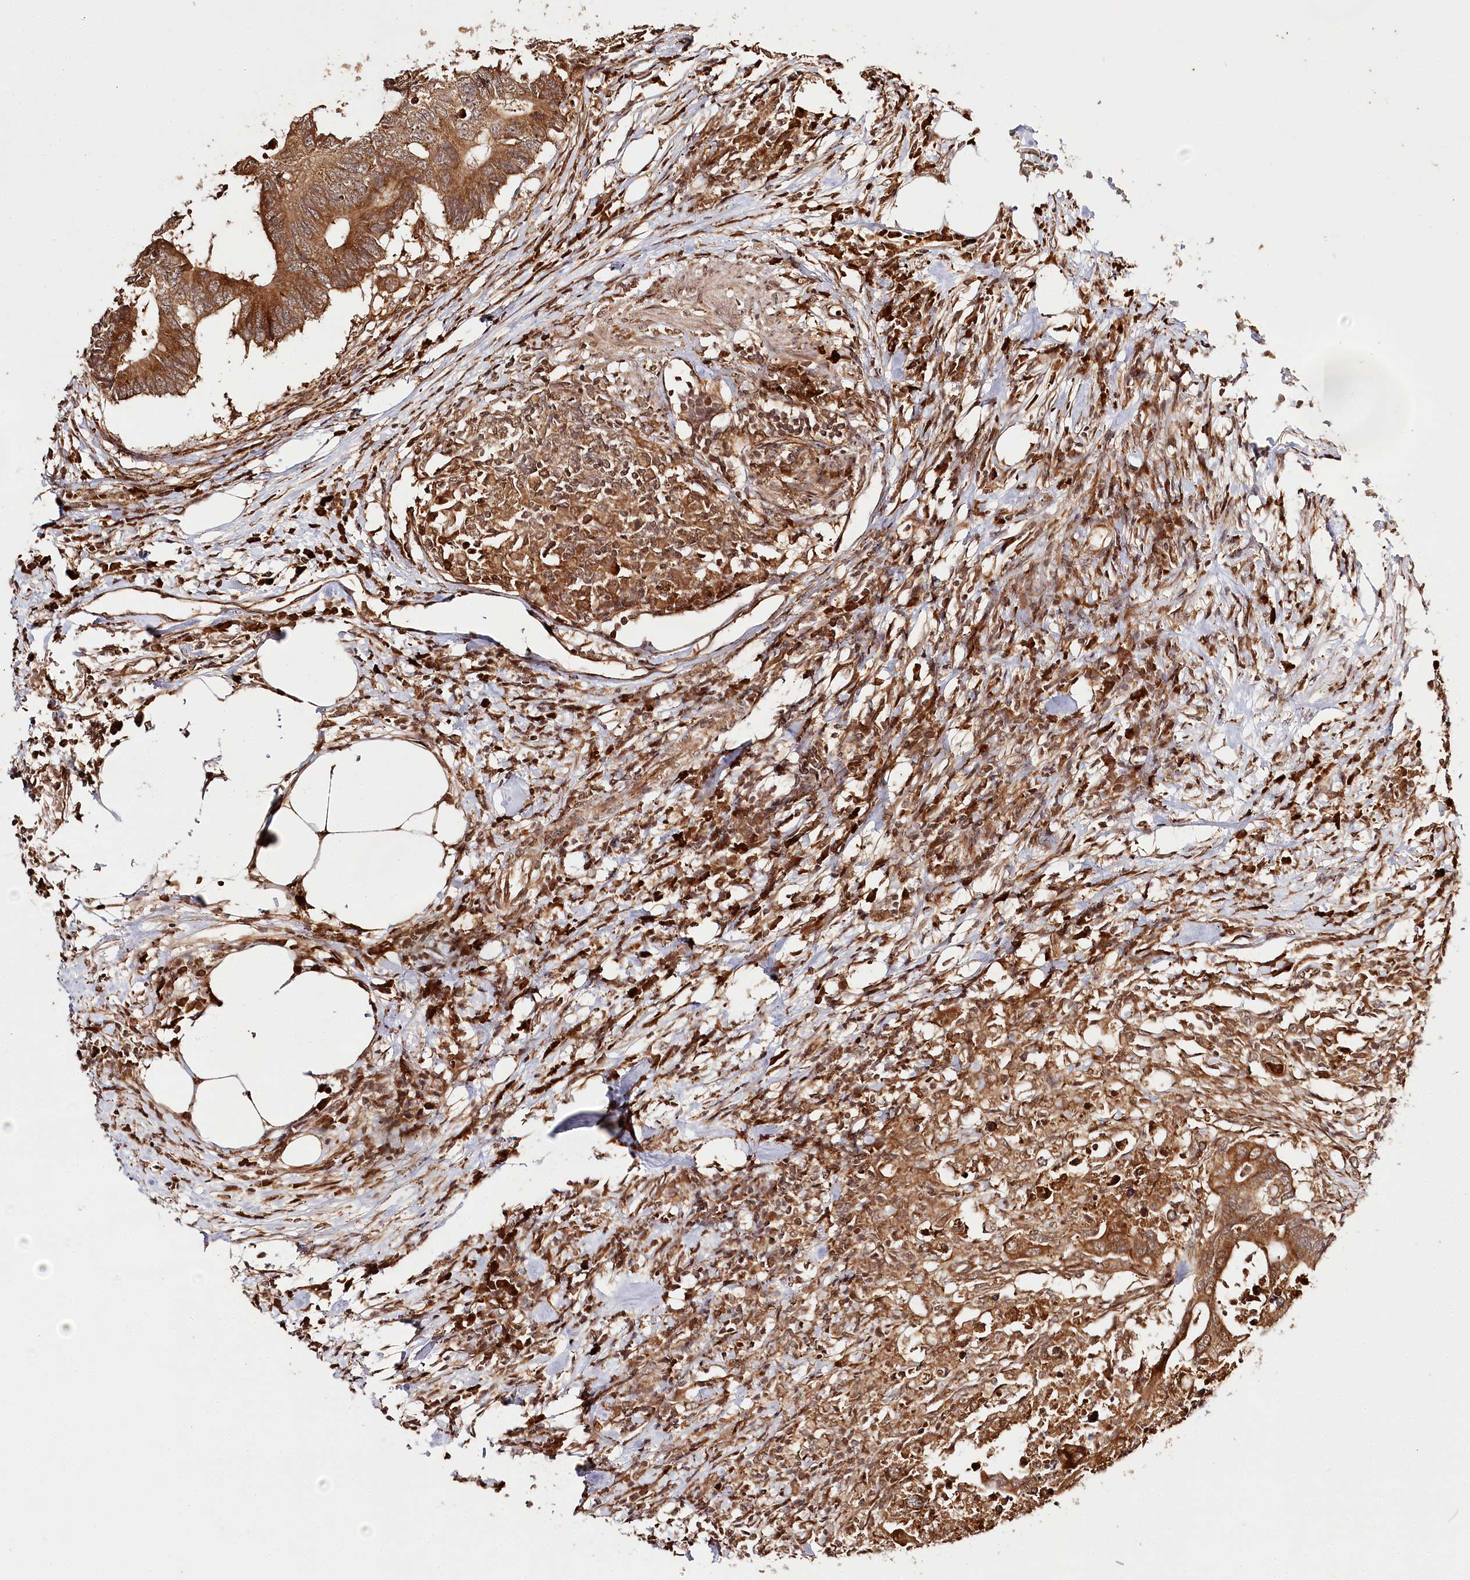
{"staining": {"intensity": "strong", "quantity": ">75%", "location": "cytoplasmic/membranous,nuclear"}, "tissue": "colorectal cancer", "cell_type": "Tumor cells", "image_type": "cancer", "snomed": [{"axis": "morphology", "description": "Adenocarcinoma, NOS"}, {"axis": "topography", "description": "Colon"}], "caption": "Human colorectal adenocarcinoma stained for a protein (brown) shows strong cytoplasmic/membranous and nuclear positive staining in about >75% of tumor cells.", "gene": "ULK2", "patient": {"sex": "male", "age": 71}}